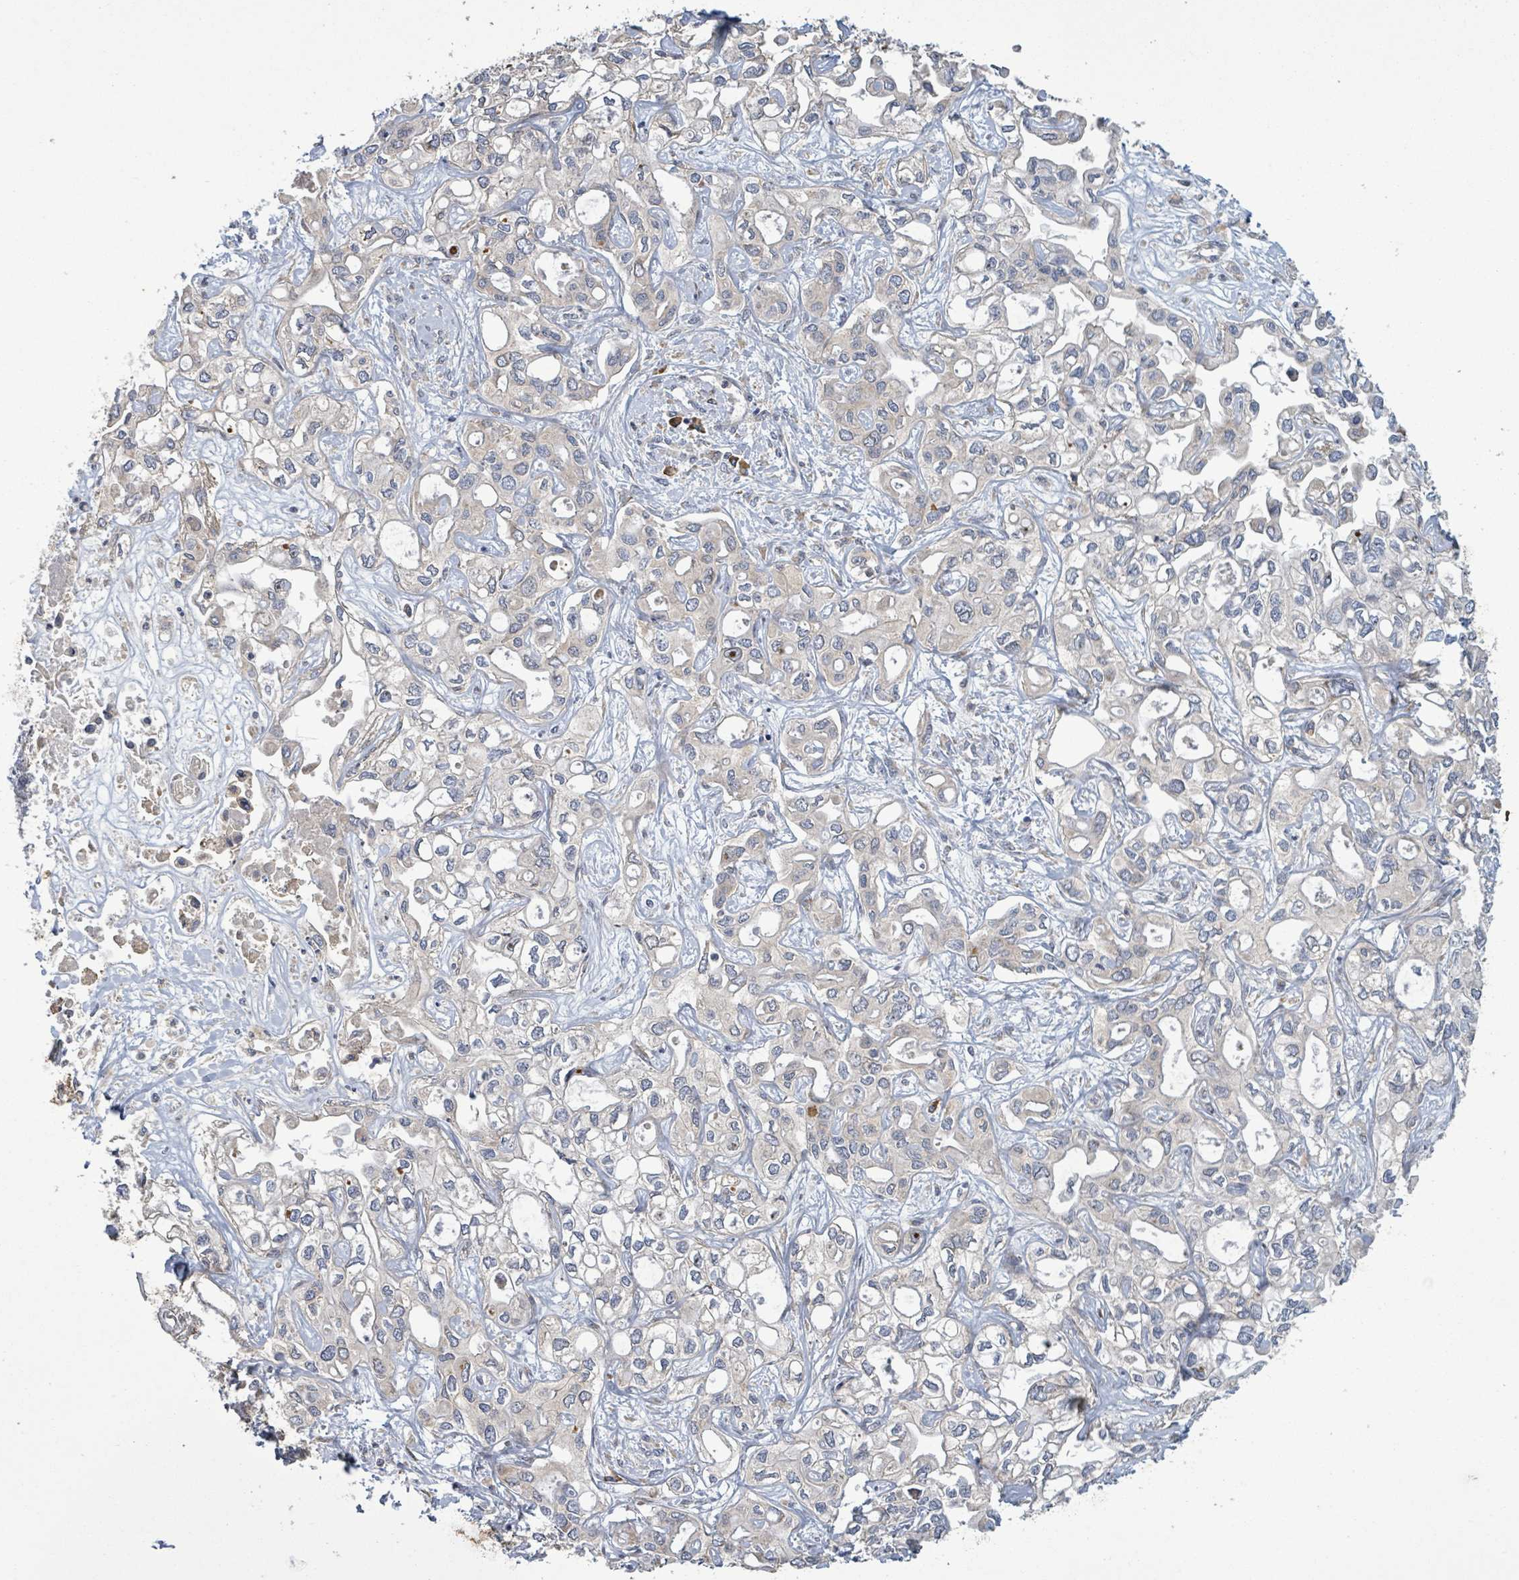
{"staining": {"intensity": "negative", "quantity": "none", "location": "none"}, "tissue": "liver cancer", "cell_type": "Tumor cells", "image_type": "cancer", "snomed": [{"axis": "morphology", "description": "Cholangiocarcinoma"}, {"axis": "topography", "description": "Liver"}], "caption": "Liver cancer was stained to show a protein in brown. There is no significant staining in tumor cells.", "gene": "ATP13A1", "patient": {"sex": "female", "age": 64}}